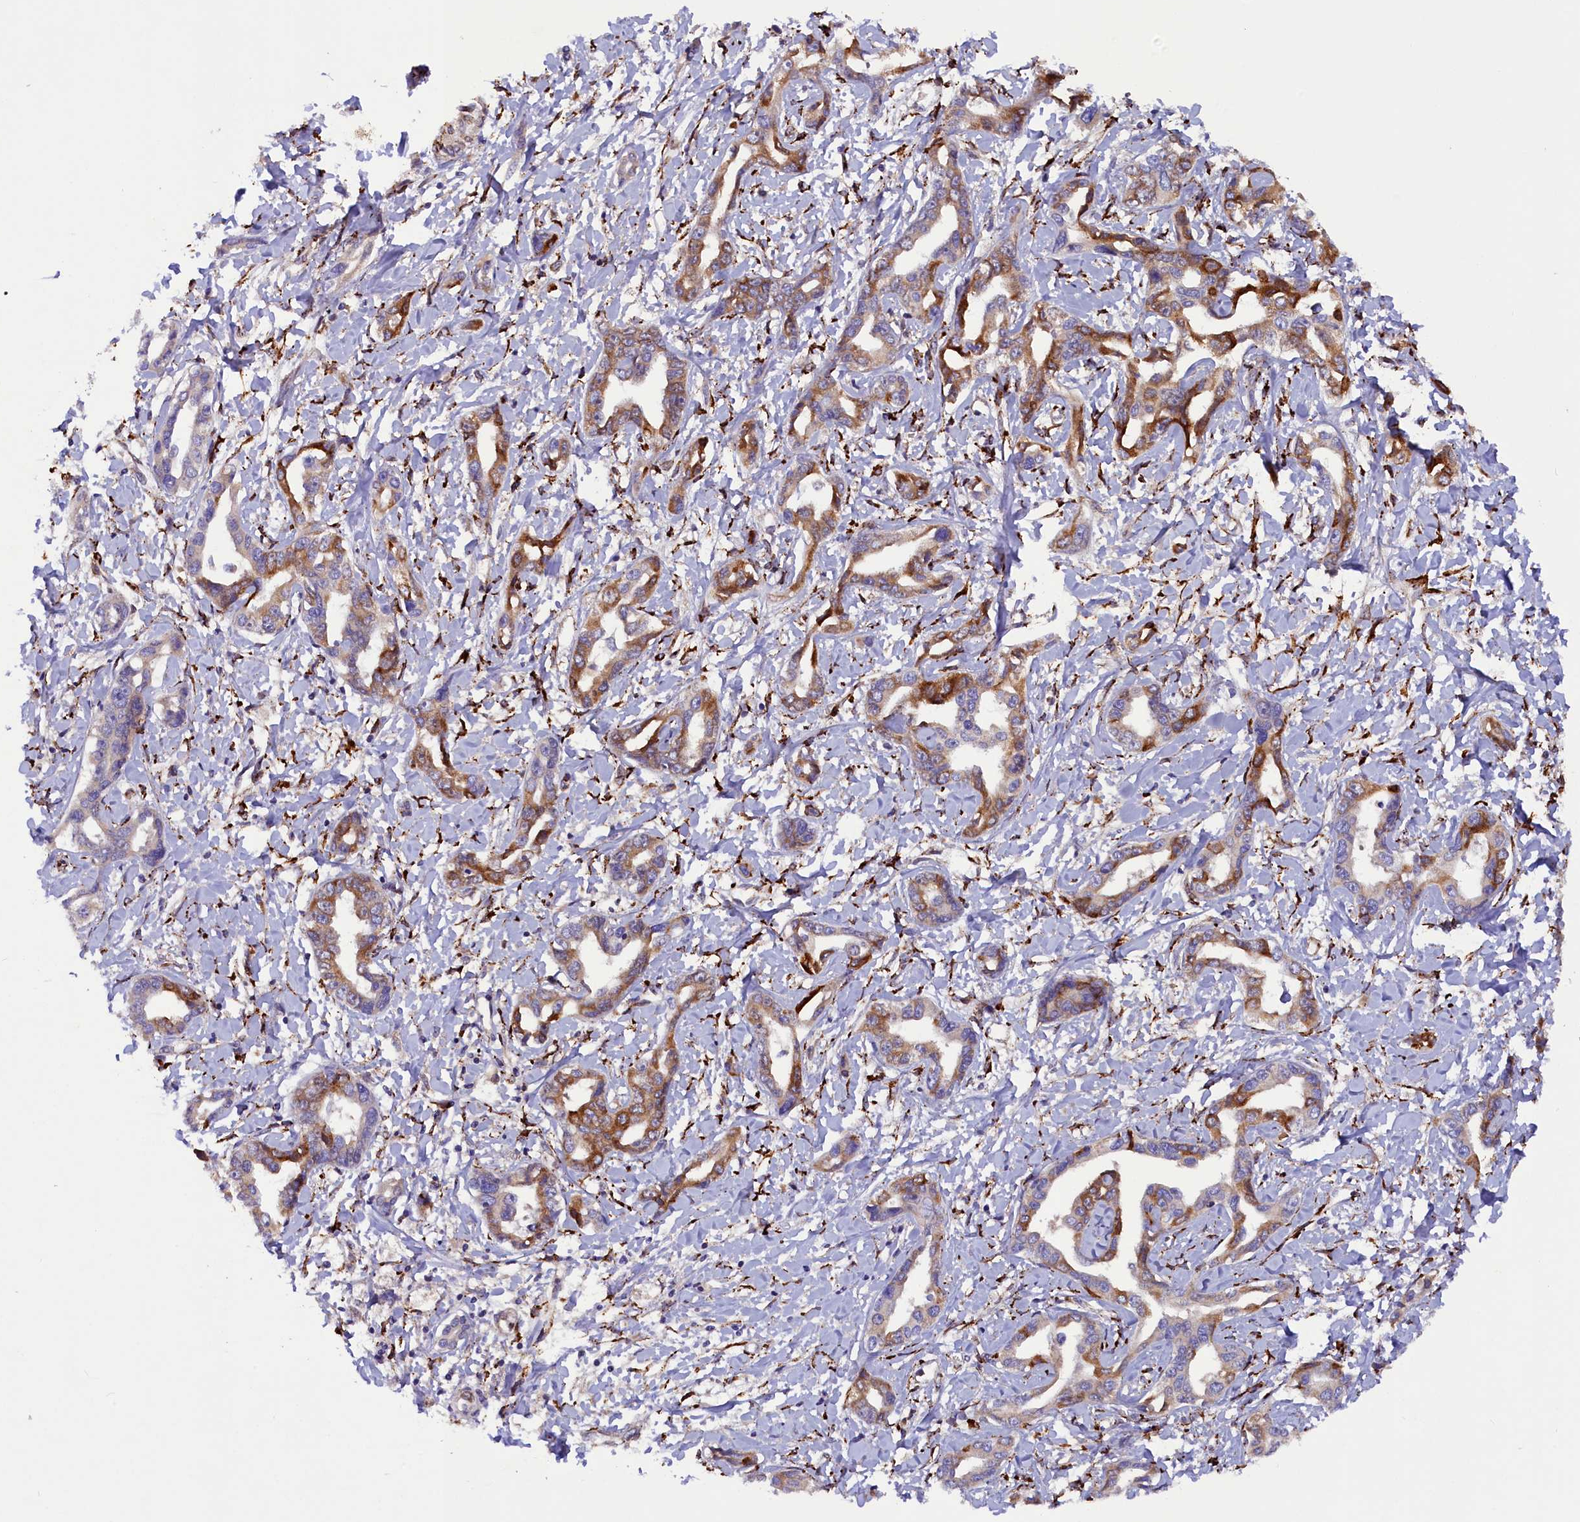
{"staining": {"intensity": "moderate", "quantity": ">75%", "location": "cytoplasmic/membranous"}, "tissue": "liver cancer", "cell_type": "Tumor cells", "image_type": "cancer", "snomed": [{"axis": "morphology", "description": "Cholangiocarcinoma"}, {"axis": "topography", "description": "Liver"}], "caption": "Immunohistochemical staining of human cholangiocarcinoma (liver) displays medium levels of moderate cytoplasmic/membranous staining in about >75% of tumor cells.", "gene": "ARRDC4", "patient": {"sex": "male", "age": 59}}